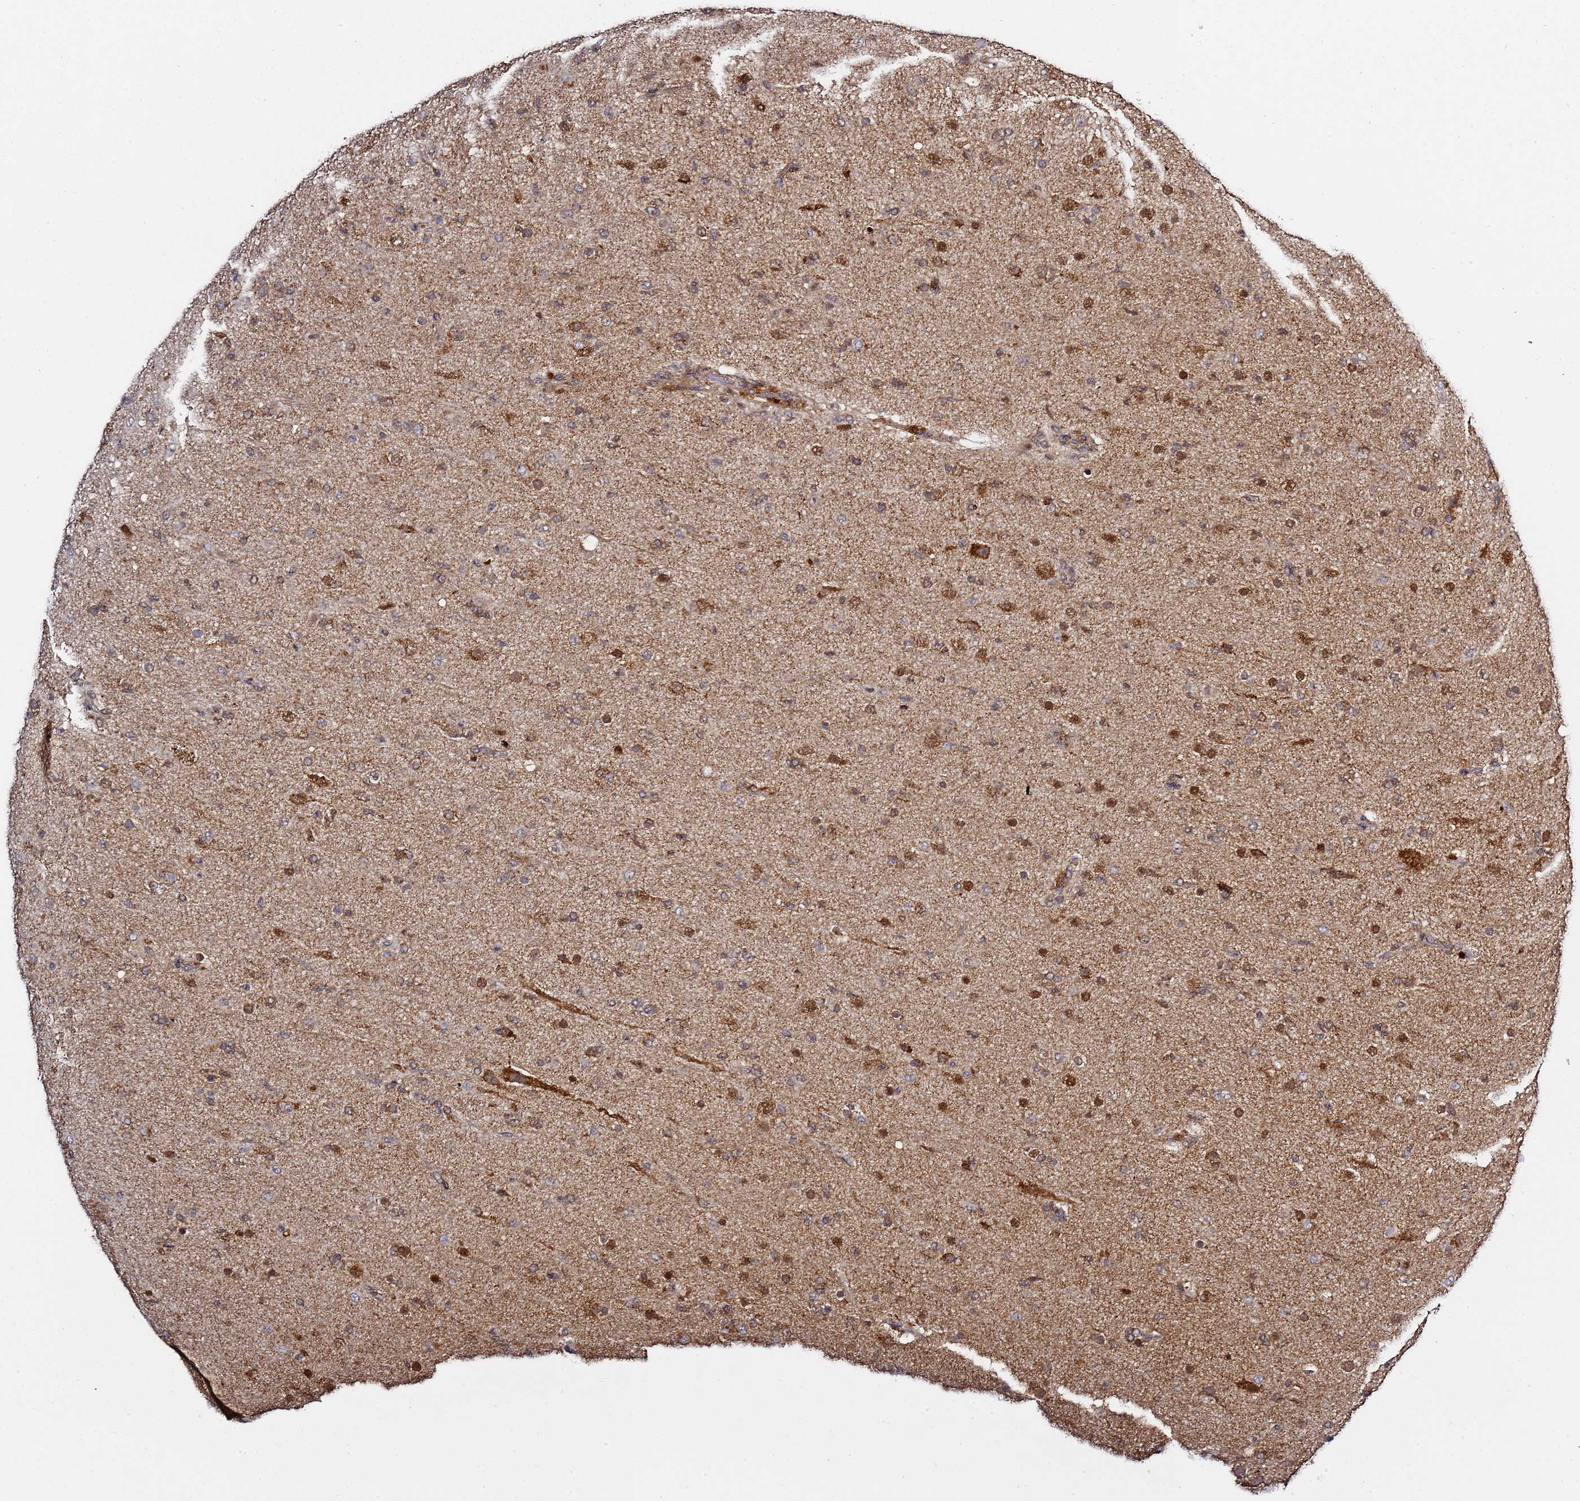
{"staining": {"intensity": "moderate", "quantity": "<25%", "location": "nuclear"}, "tissue": "glioma", "cell_type": "Tumor cells", "image_type": "cancer", "snomed": [{"axis": "morphology", "description": "Glioma, malignant, Low grade"}, {"axis": "topography", "description": "Brain"}], "caption": "Protein analysis of low-grade glioma (malignant) tissue displays moderate nuclear staining in about <25% of tumor cells.", "gene": "RCOR2", "patient": {"sex": "male", "age": 65}}